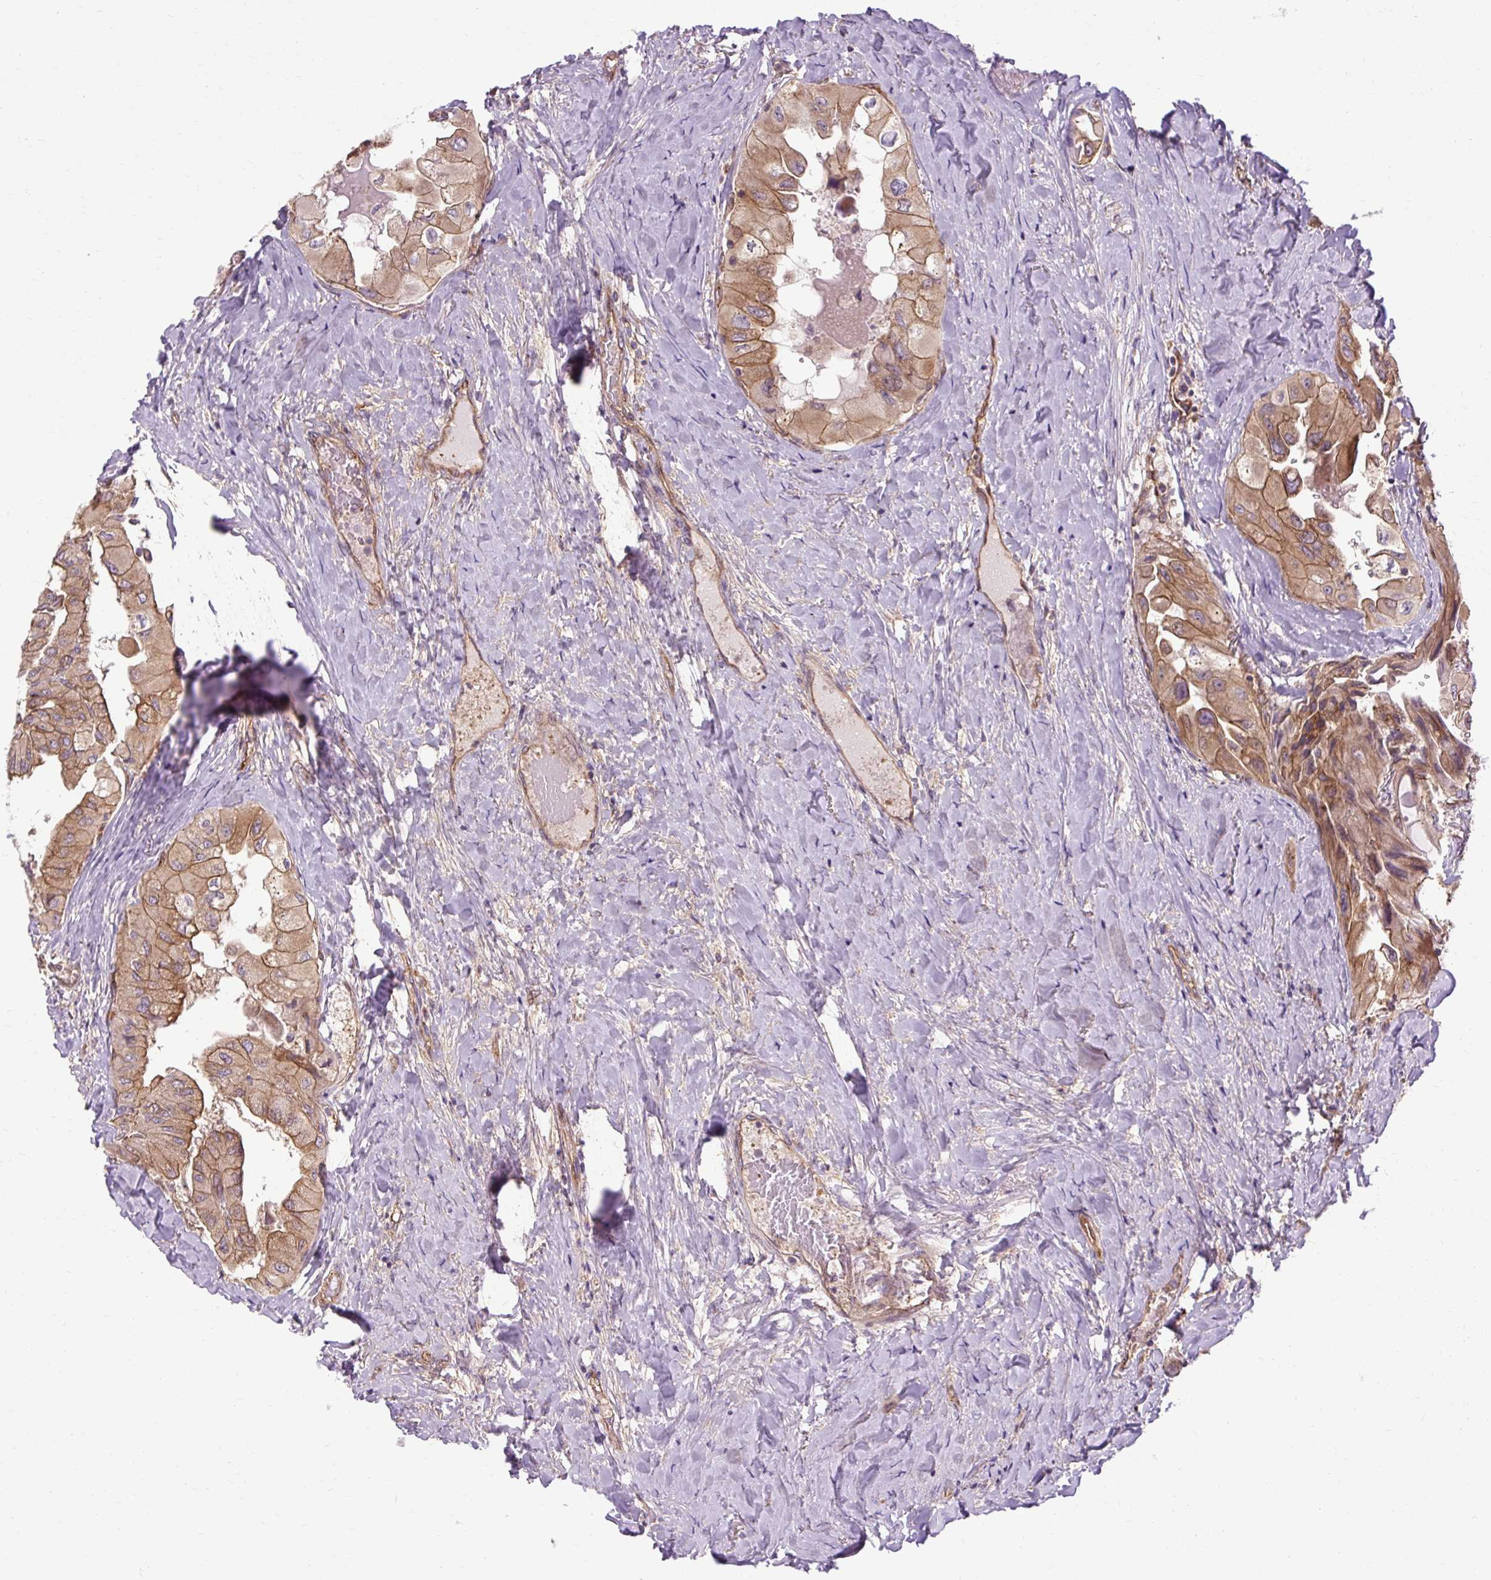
{"staining": {"intensity": "moderate", "quantity": ">75%", "location": "cytoplasmic/membranous"}, "tissue": "thyroid cancer", "cell_type": "Tumor cells", "image_type": "cancer", "snomed": [{"axis": "morphology", "description": "Normal tissue, NOS"}, {"axis": "morphology", "description": "Papillary adenocarcinoma, NOS"}, {"axis": "topography", "description": "Thyroid gland"}], "caption": "DAB (3,3'-diaminobenzidine) immunohistochemical staining of human thyroid cancer (papillary adenocarcinoma) demonstrates moderate cytoplasmic/membranous protein positivity in about >75% of tumor cells. (IHC, brightfield microscopy, high magnification).", "gene": "CCDC93", "patient": {"sex": "female", "age": 59}}